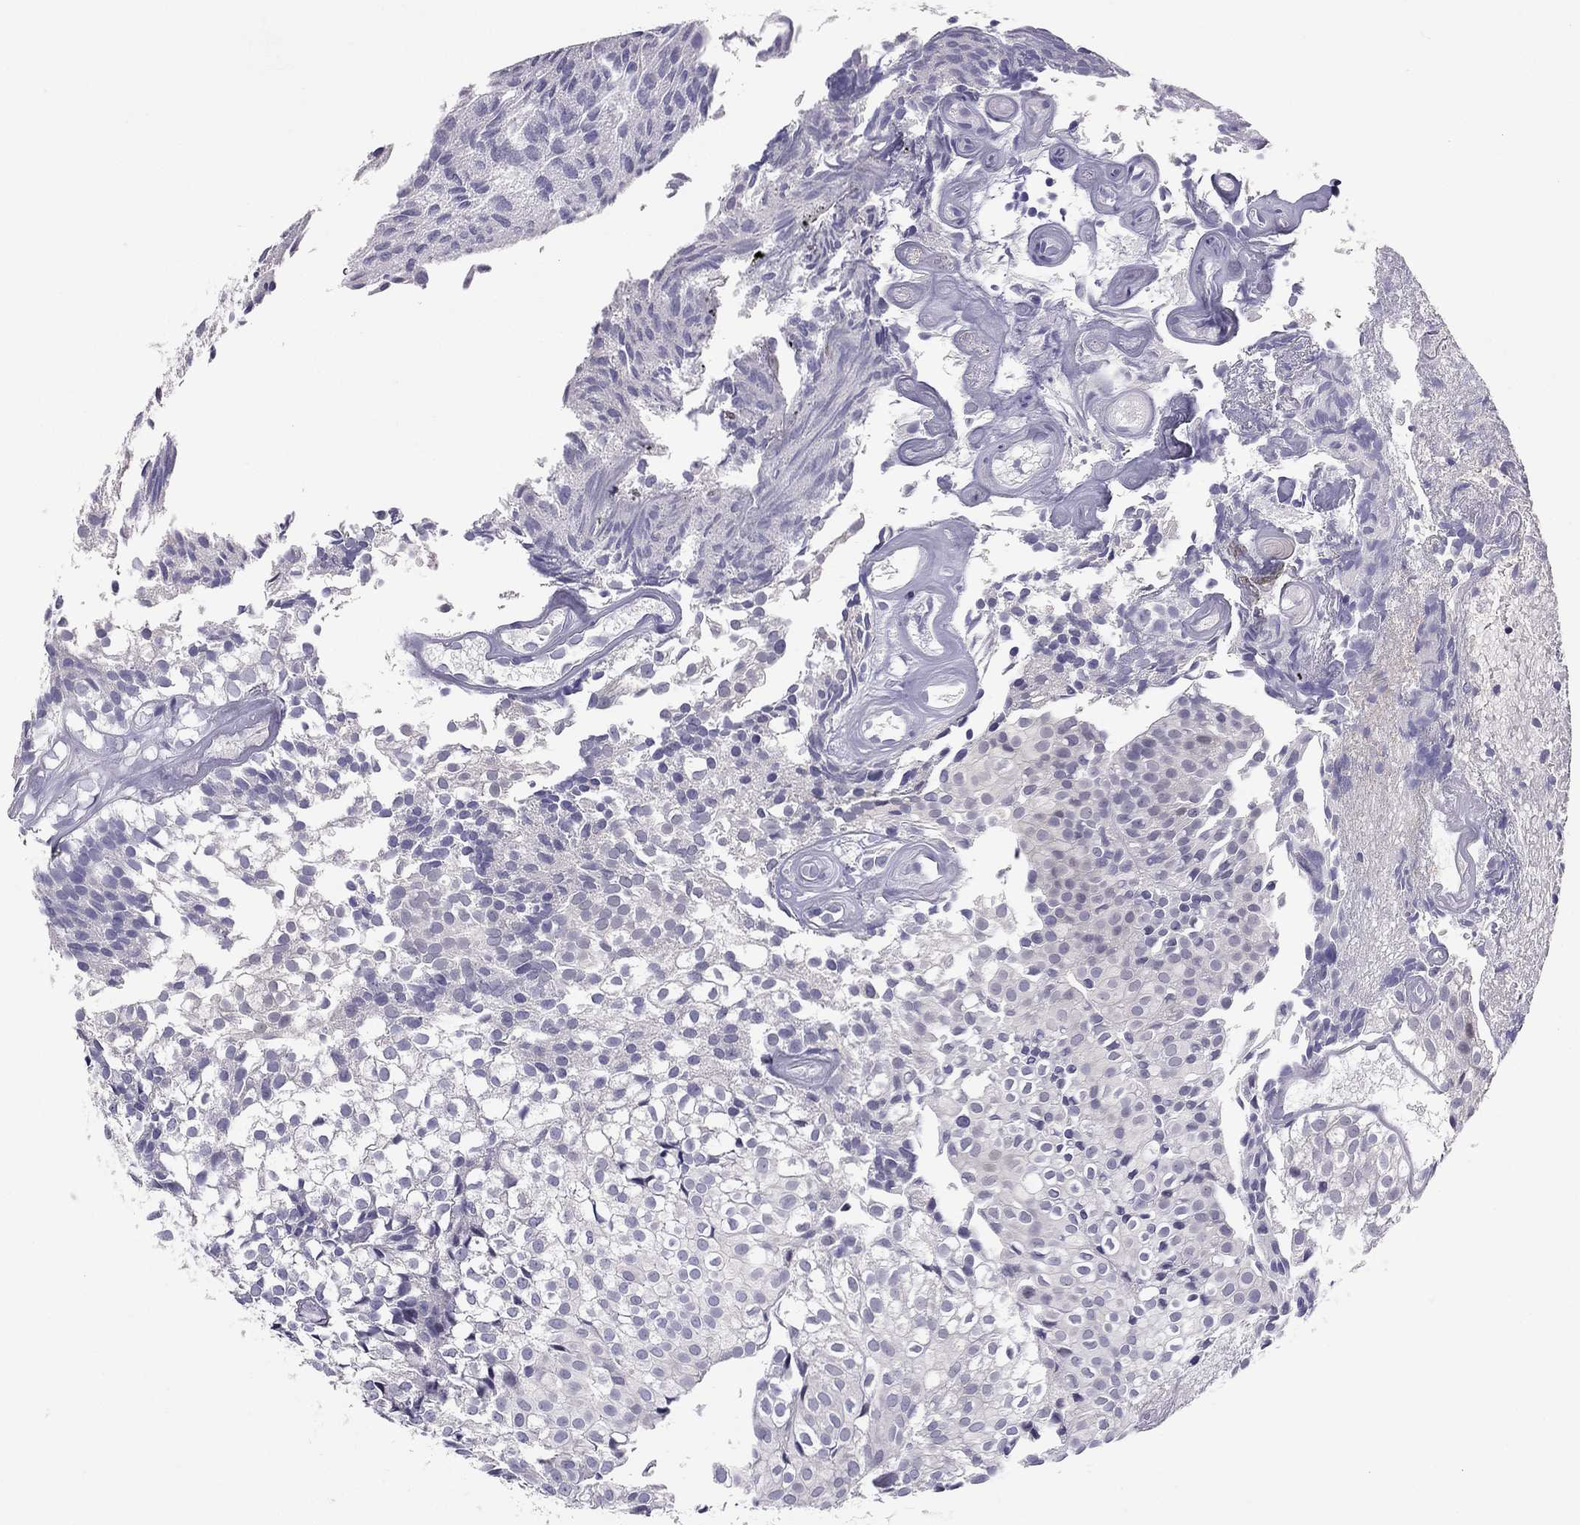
{"staining": {"intensity": "negative", "quantity": "none", "location": "none"}, "tissue": "urothelial cancer", "cell_type": "Tumor cells", "image_type": "cancer", "snomed": [{"axis": "morphology", "description": "Urothelial carcinoma, Low grade"}, {"axis": "topography", "description": "Urinary bladder"}], "caption": "IHC histopathology image of neoplastic tissue: human low-grade urothelial carcinoma stained with DAB exhibits no significant protein expression in tumor cells.", "gene": "HSF2BP", "patient": {"sex": "male", "age": 89}}